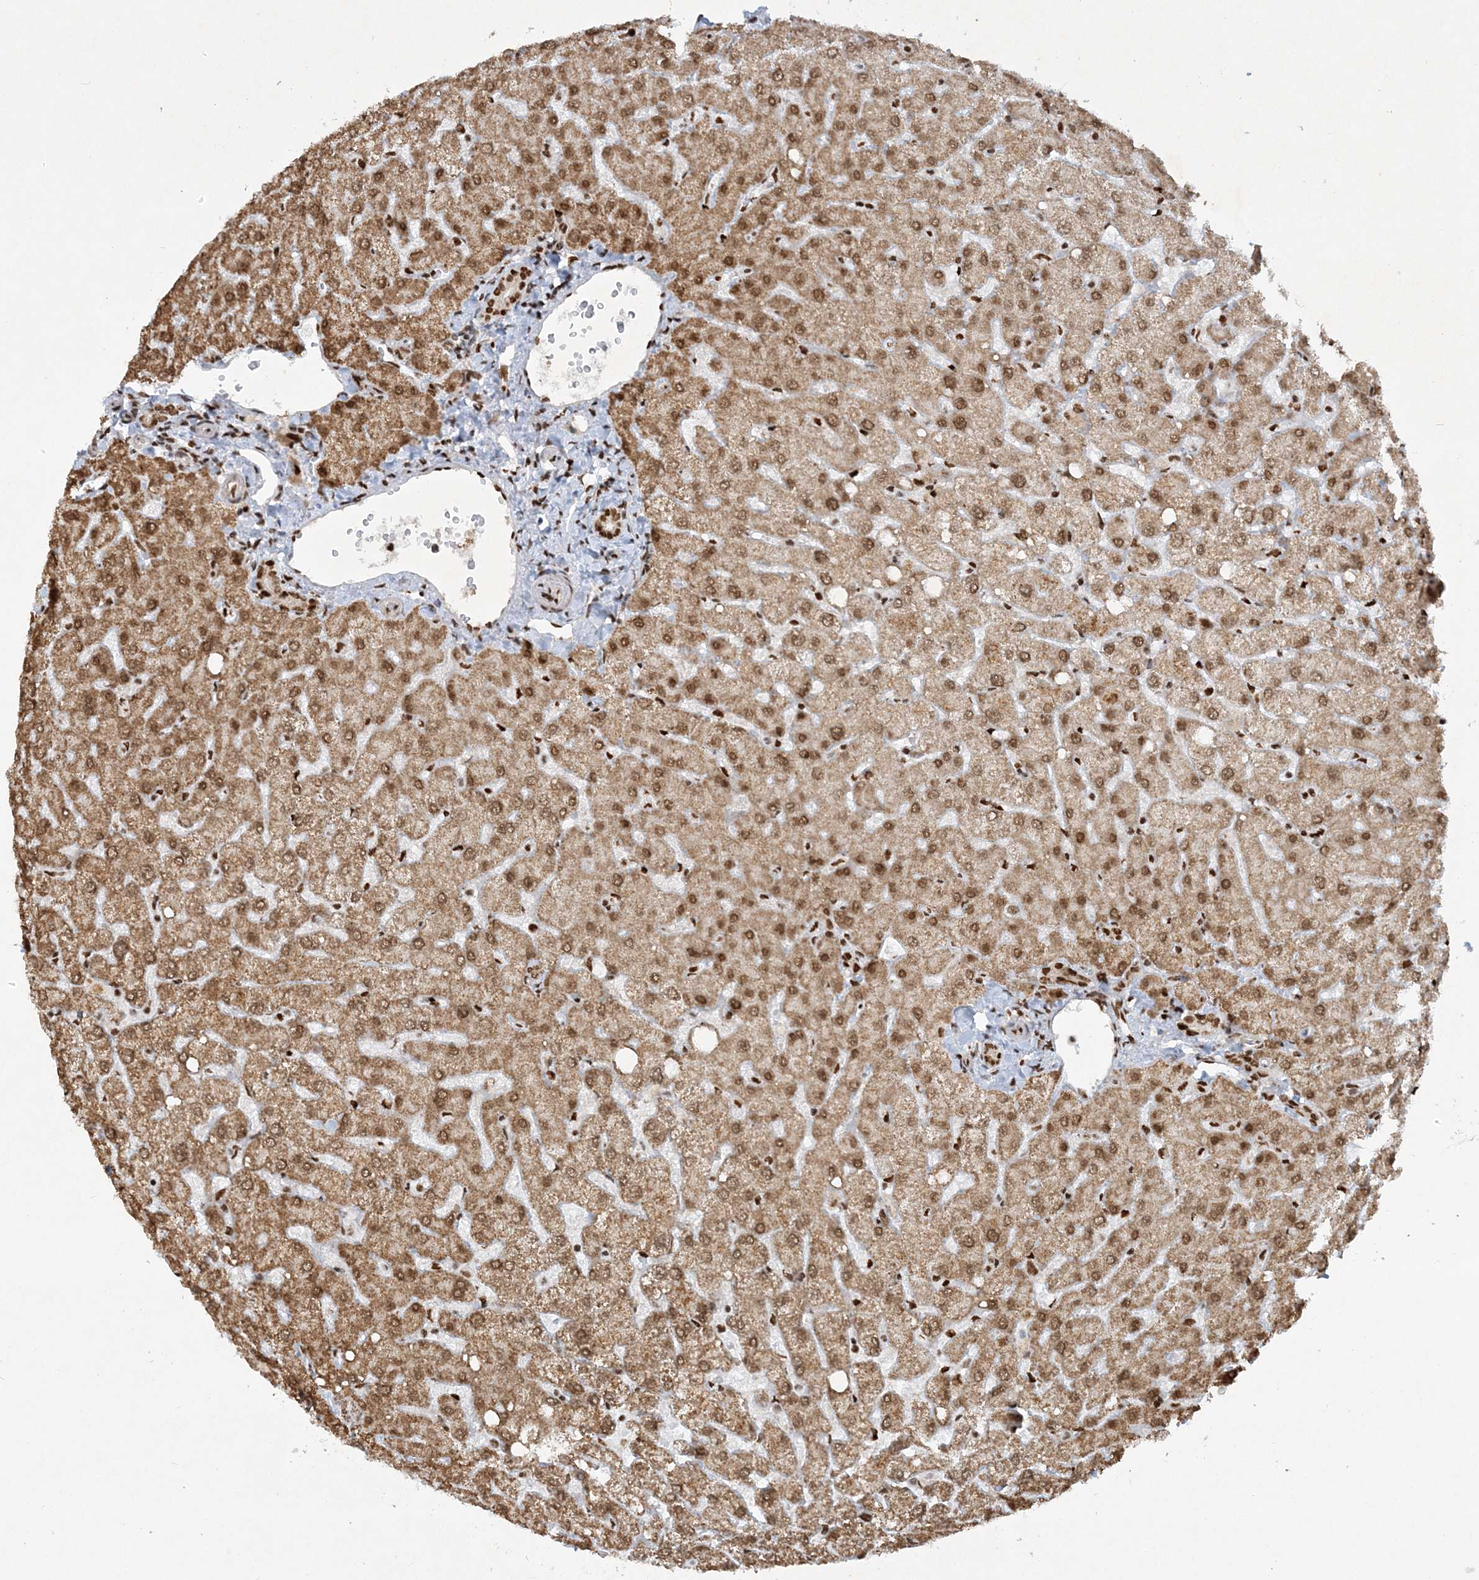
{"staining": {"intensity": "strong", "quantity": ">75%", "location": "nuclear"}, "tissue": "liver", "cell_type": "Cholangiocytes", "image_type": "normal", "snomed": [{"axis": "morphology", "description": "Normal tissue, NOS"}, {"axis": "topography", "description": "Liver"}], "caption": "A brown stain labels strong nuclear staining of a protein in cholangiocytes of unremarkable human liver.", "gene": "DELE1", "patient": {"sex": "female", "age": 54}}